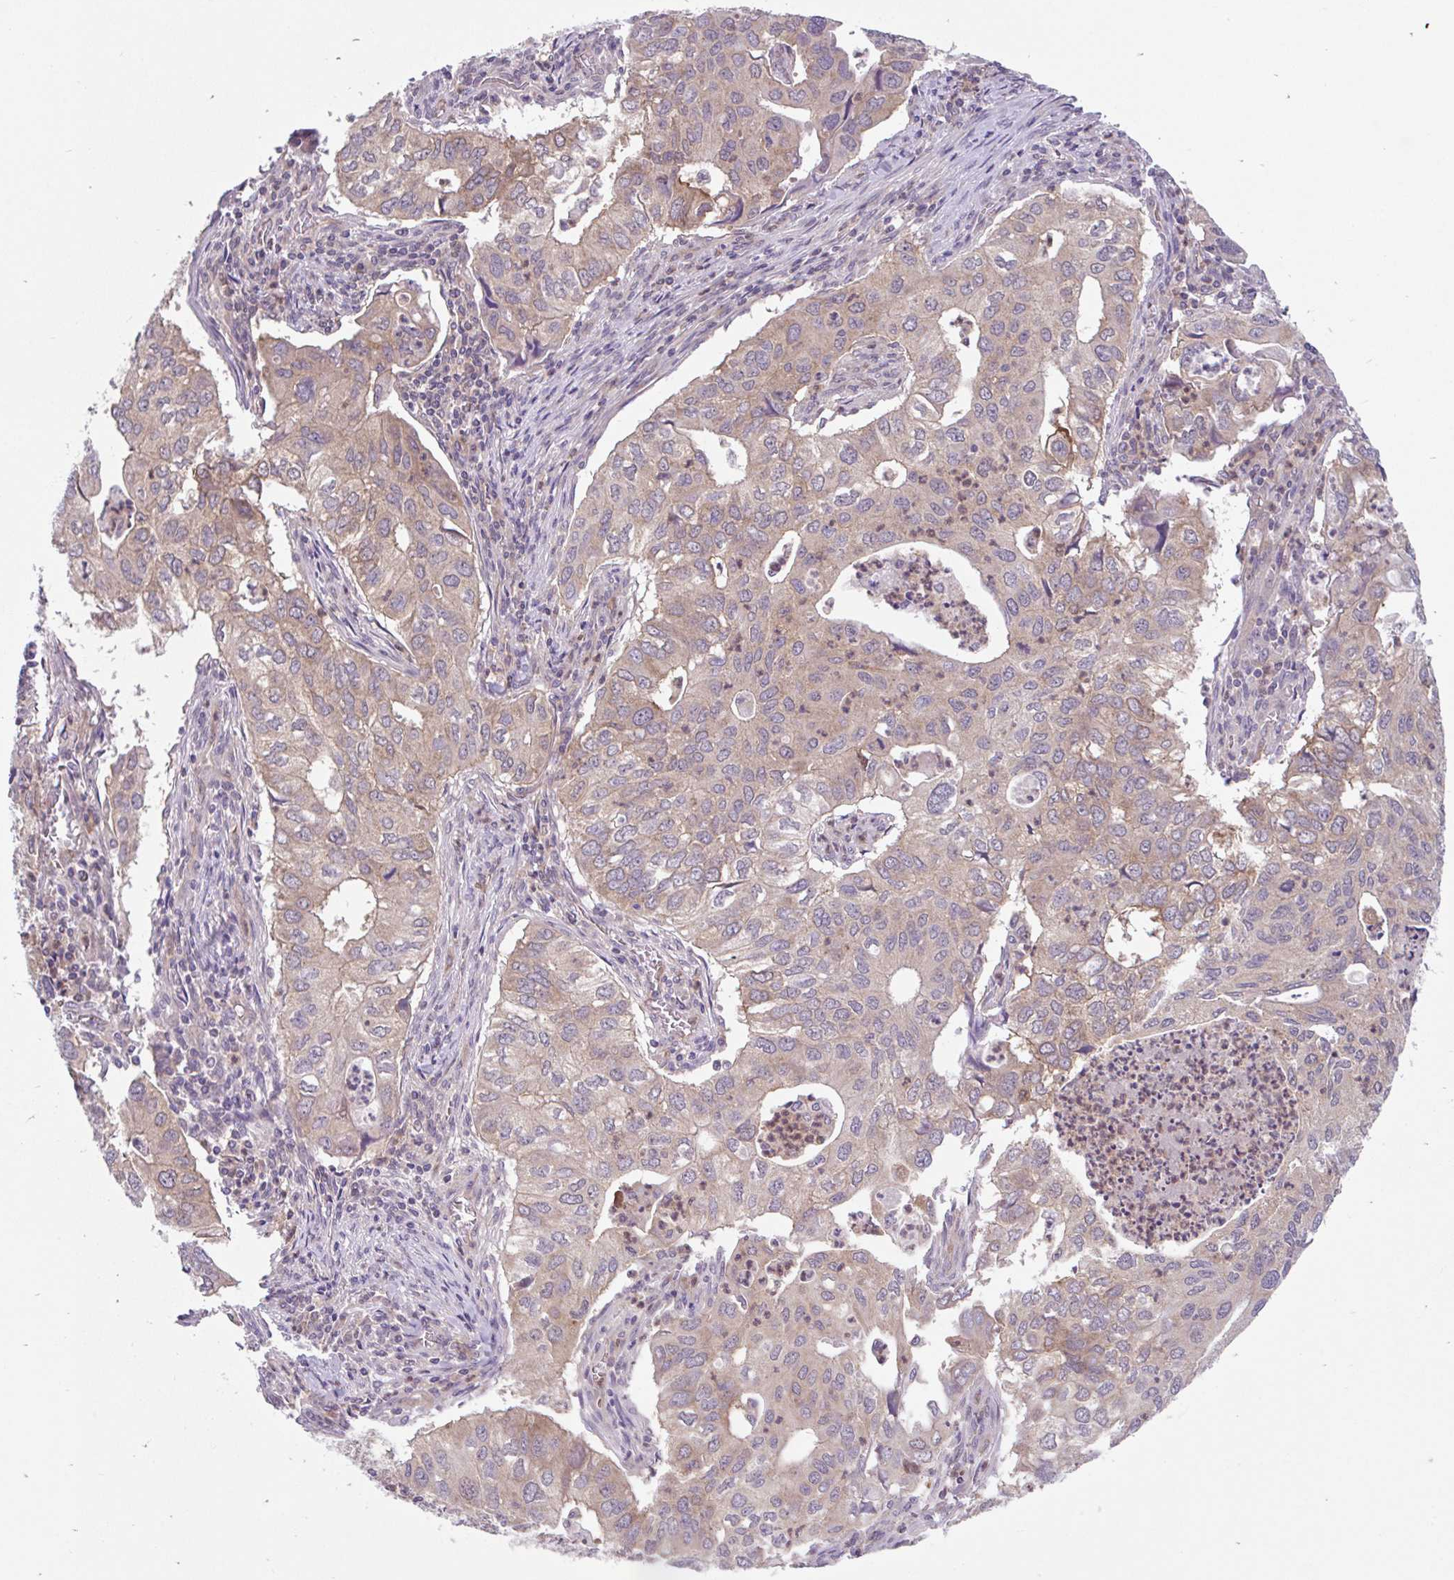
{"staining": {"intensity": "weak", "quantity": "25%-75%", "location": "cytoplasmic/membranous"}, "tissue": "lung cancer", "cell_type": "Tumor cells", "image_type": "cancer", "snomed": [{"axis": "morphology", "description": "Adenocarcinoma, NOS"}, {"axis": "topography", "description": "Lung"}], "caption": "Lung cancer (adenocarcinoma) tissue demonstrates weak cytoplasmic/membranous positivity in approximately 25%-75% of tumor cells (brown staining indicates protein expression, while blue staining denotes nuclei).", "gene": "RALBP1", "patient": {"sex": "male", "age": 48}}